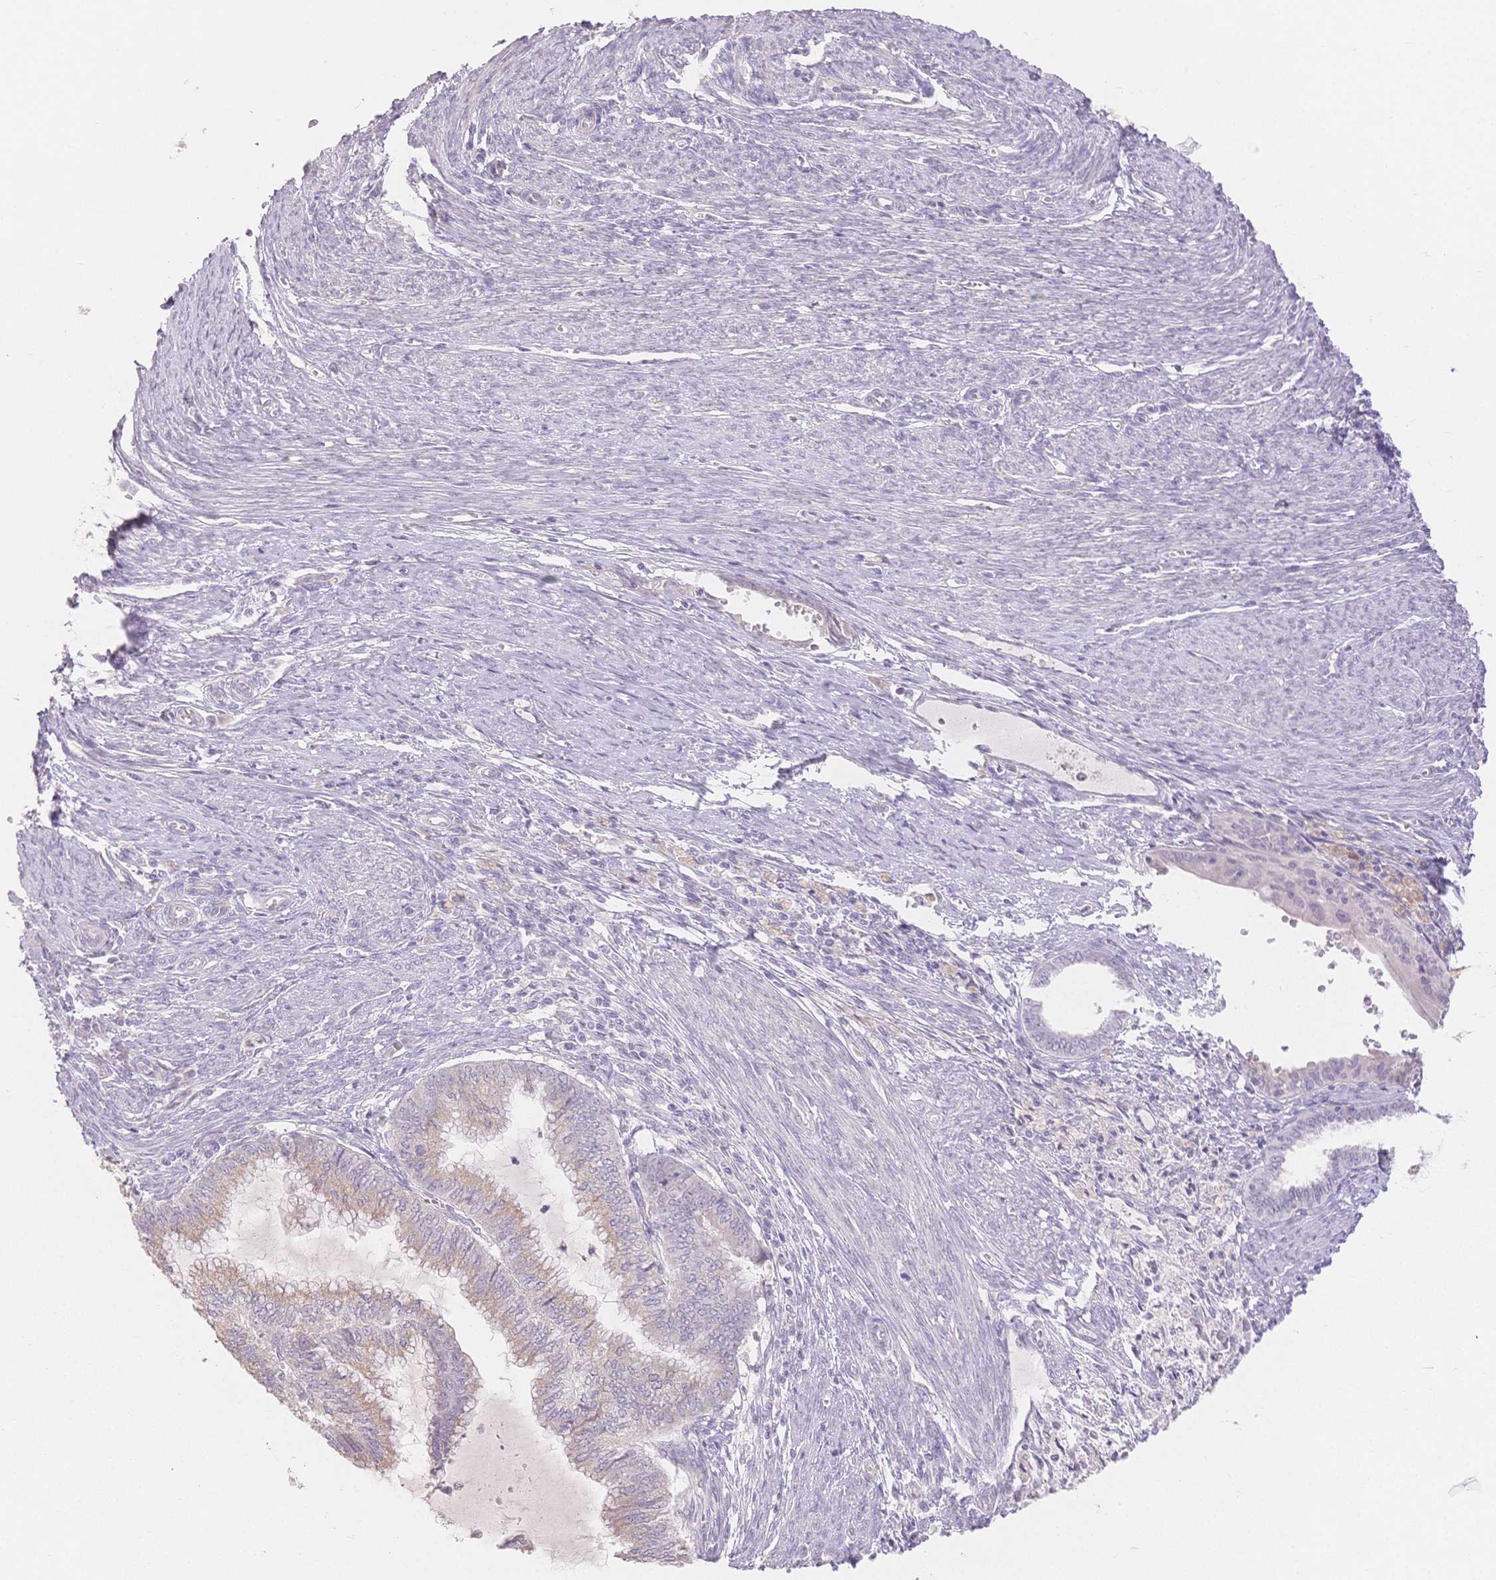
{"staining": {"intensity": "weak", "quantity": "<25%", "location": "cytoplasmic/membranous"}, "tissue": "endometrial cancer", "cell_type": "Tumor cells", "image_type": "cancer", "snomed": [{"axis": "morphology", "description": "Adenocarcinoma, NOS"}, {"axis": "topography", "description": "Endometrium"}], "caption": "High power microscopy image of an immunohistochemistry (IHC) micrograph of endometrial cancer (adenocarcinoma), revealing no significant staining in tumor cells.", "gene": "SUV39H2", "patient": {"sex": "female", "age": 79}}